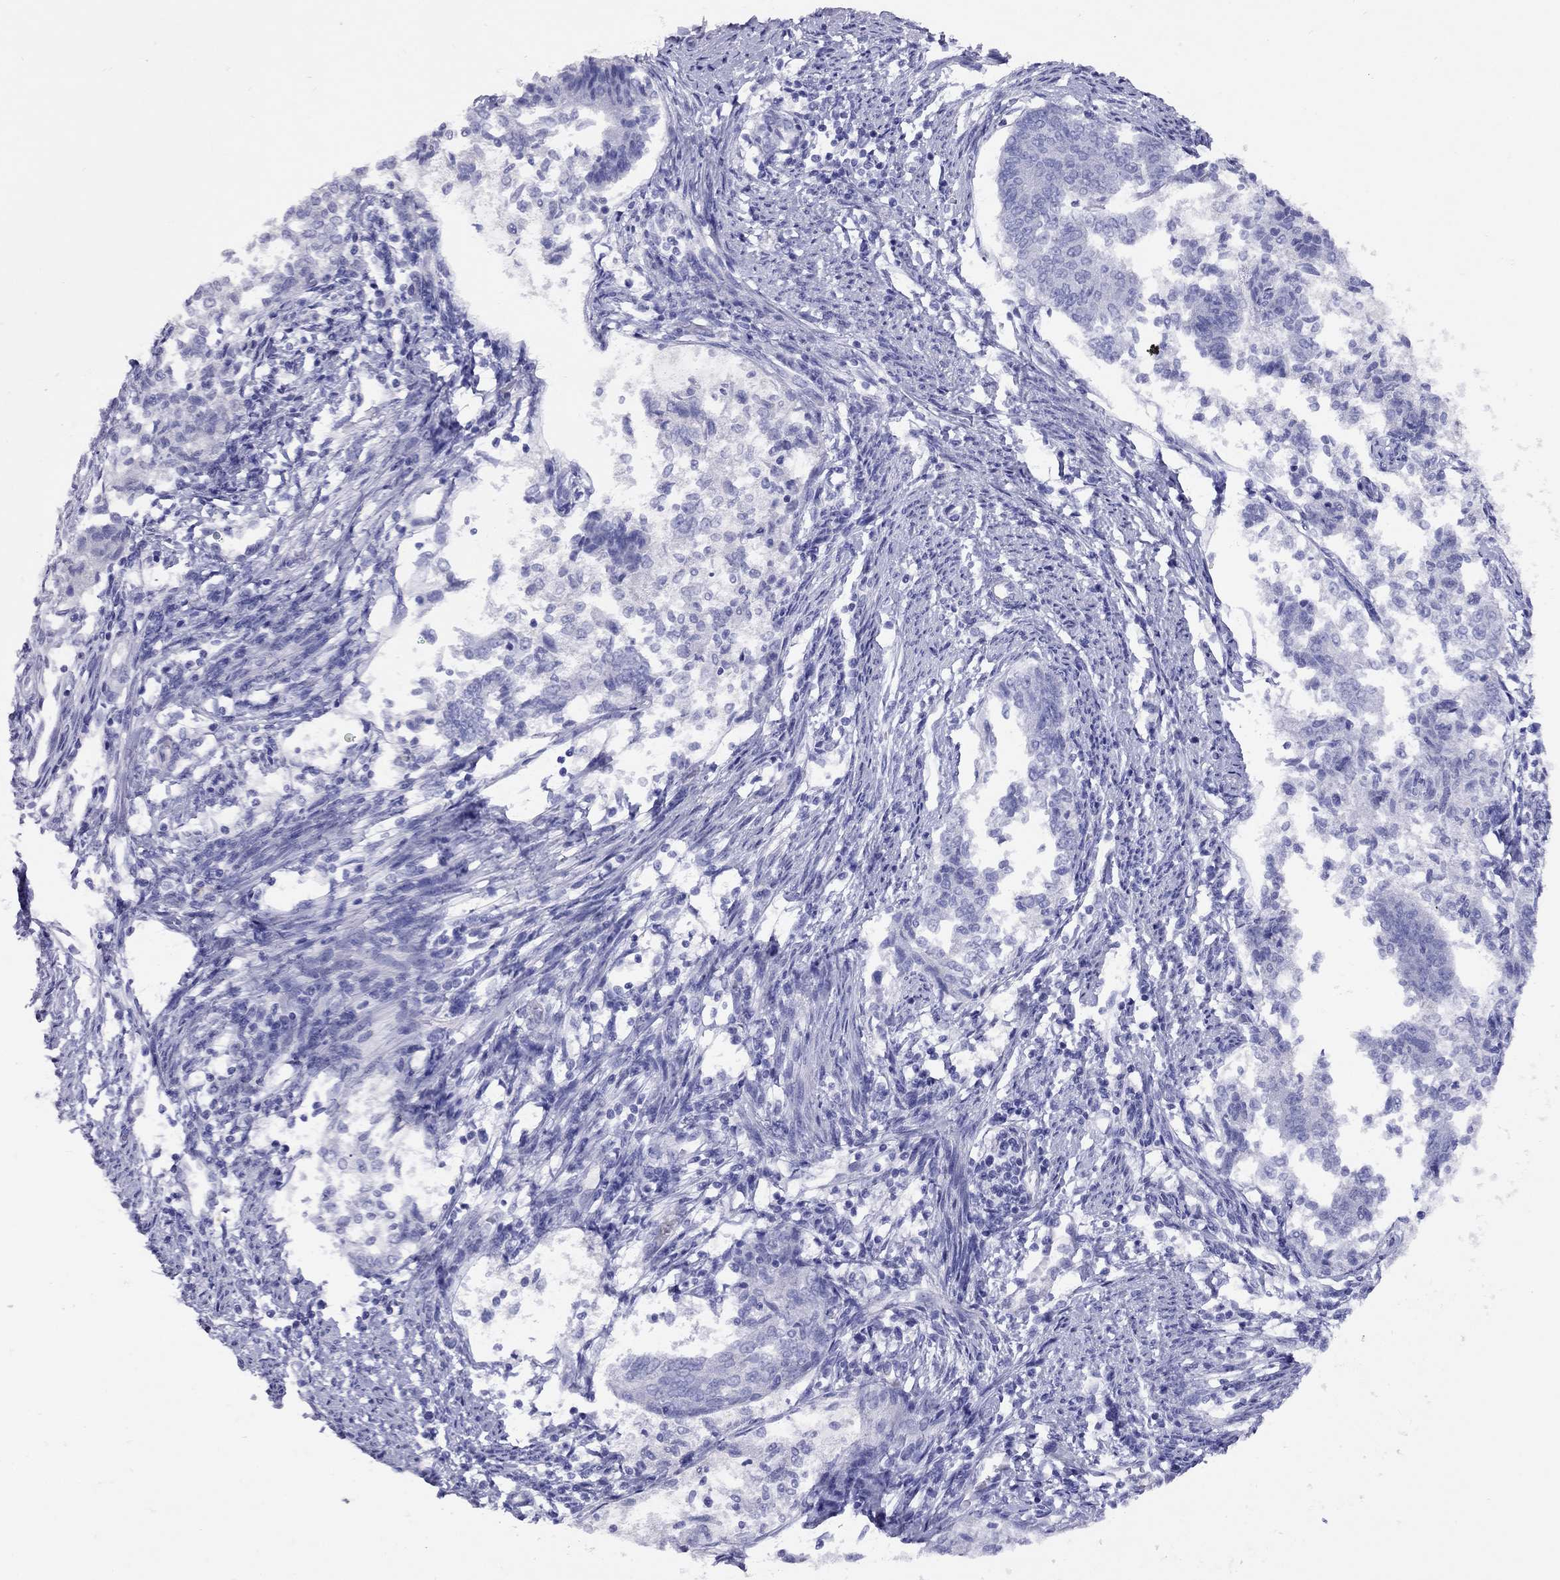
{"staining": {"intensity": "negative", "quantity": "none", "location": "none"}, "tissue": "endometrial cancer", "cell_type": "Tumor cells", "image_type": "cancer", "snomed": [{"axis": "morphology", "description": "Adenocarcinoma, NOS"}, {"axis": "topography", "description": "Endometrium"}], "caption": "Immunohistochemistry of adenocarcinoma (endometrial) demonstrates no positivity in tumor cells.", "gene": "SPINT4", "patient": {"sex": "female", "age": 65}}